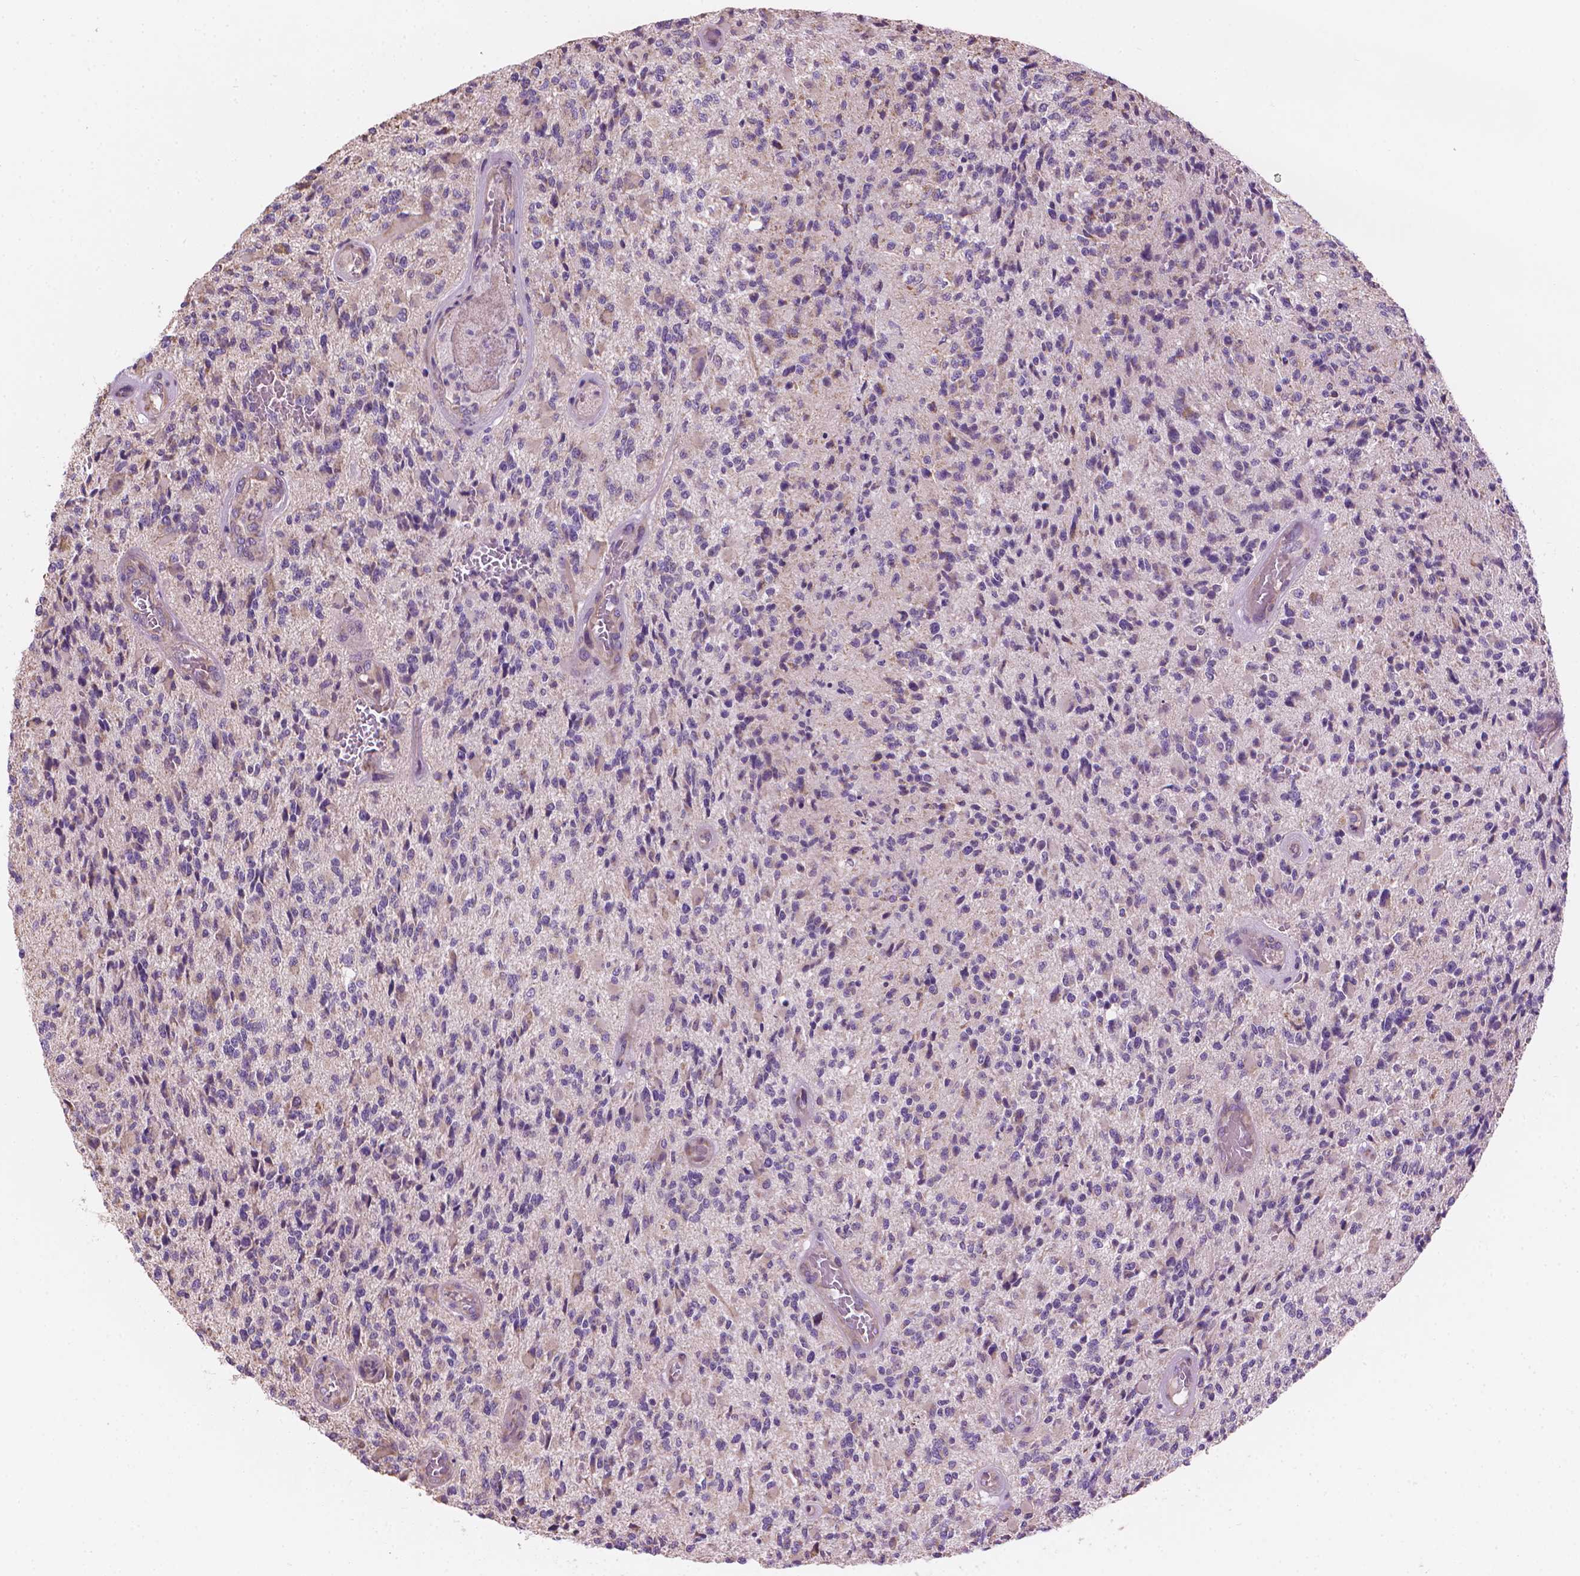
{"staining": {"intensity": "negative", "quantity": "none", "location": "none"}, "tissue": "glioma", "cell_type": "Tumor cells", "image_type": "cancer", "snomed": [{"axis": "morphology", "description": "Glioma, malignant, High grade"}, {"axis": "topography", "description": "Brain"}], "caption": "This histopathology image is of glioma stained with immunohistochemistry (IHC) to label a protein in brown with the nuclei are counter-stained blue. There is no expression in tumor cells.", "gene": "TTC29", "patient": {"sex": "female", "age": 63}}